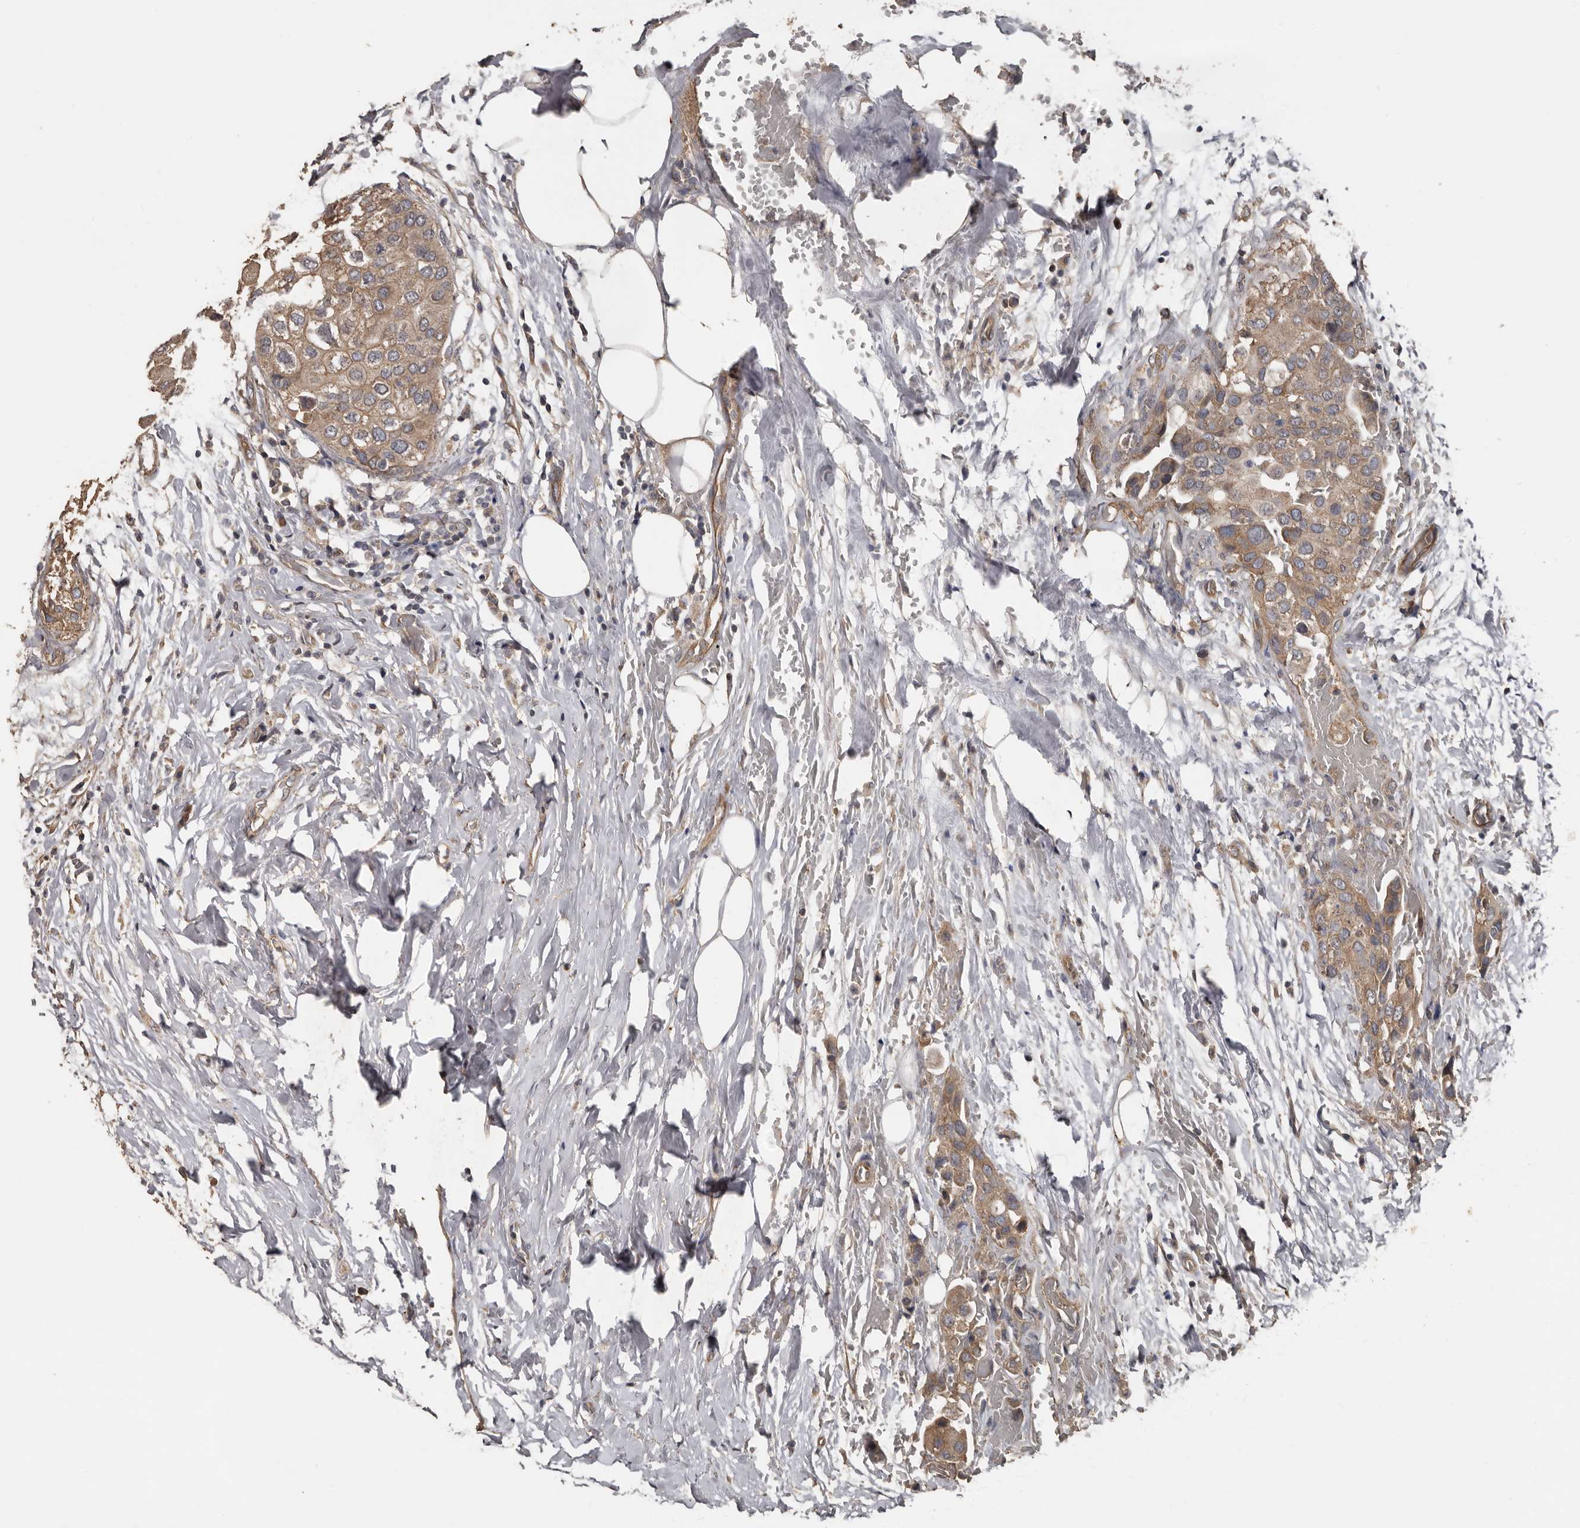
{"staining": {"intensity": "weak", "quantity": ">75%", "location": "cytoplasmic/membranous"}, "tissue": "urothelial cancer", "cell_type": "Tumor cells", "image_type": "cancer", "snomed": [{"axis": "morphology", "description": "Urothelial carcinoma, High grade"}, {"axis": "topography", "description": "Urinary bladder"}], "caption": "Immunohistochemical staining of human urothelial cancer shows weak cytoplasmic/membranous protein staining in about >75% of tumor cells.", "gene": "HYAL4", "patient": {"sex": "male", "age": 64}}